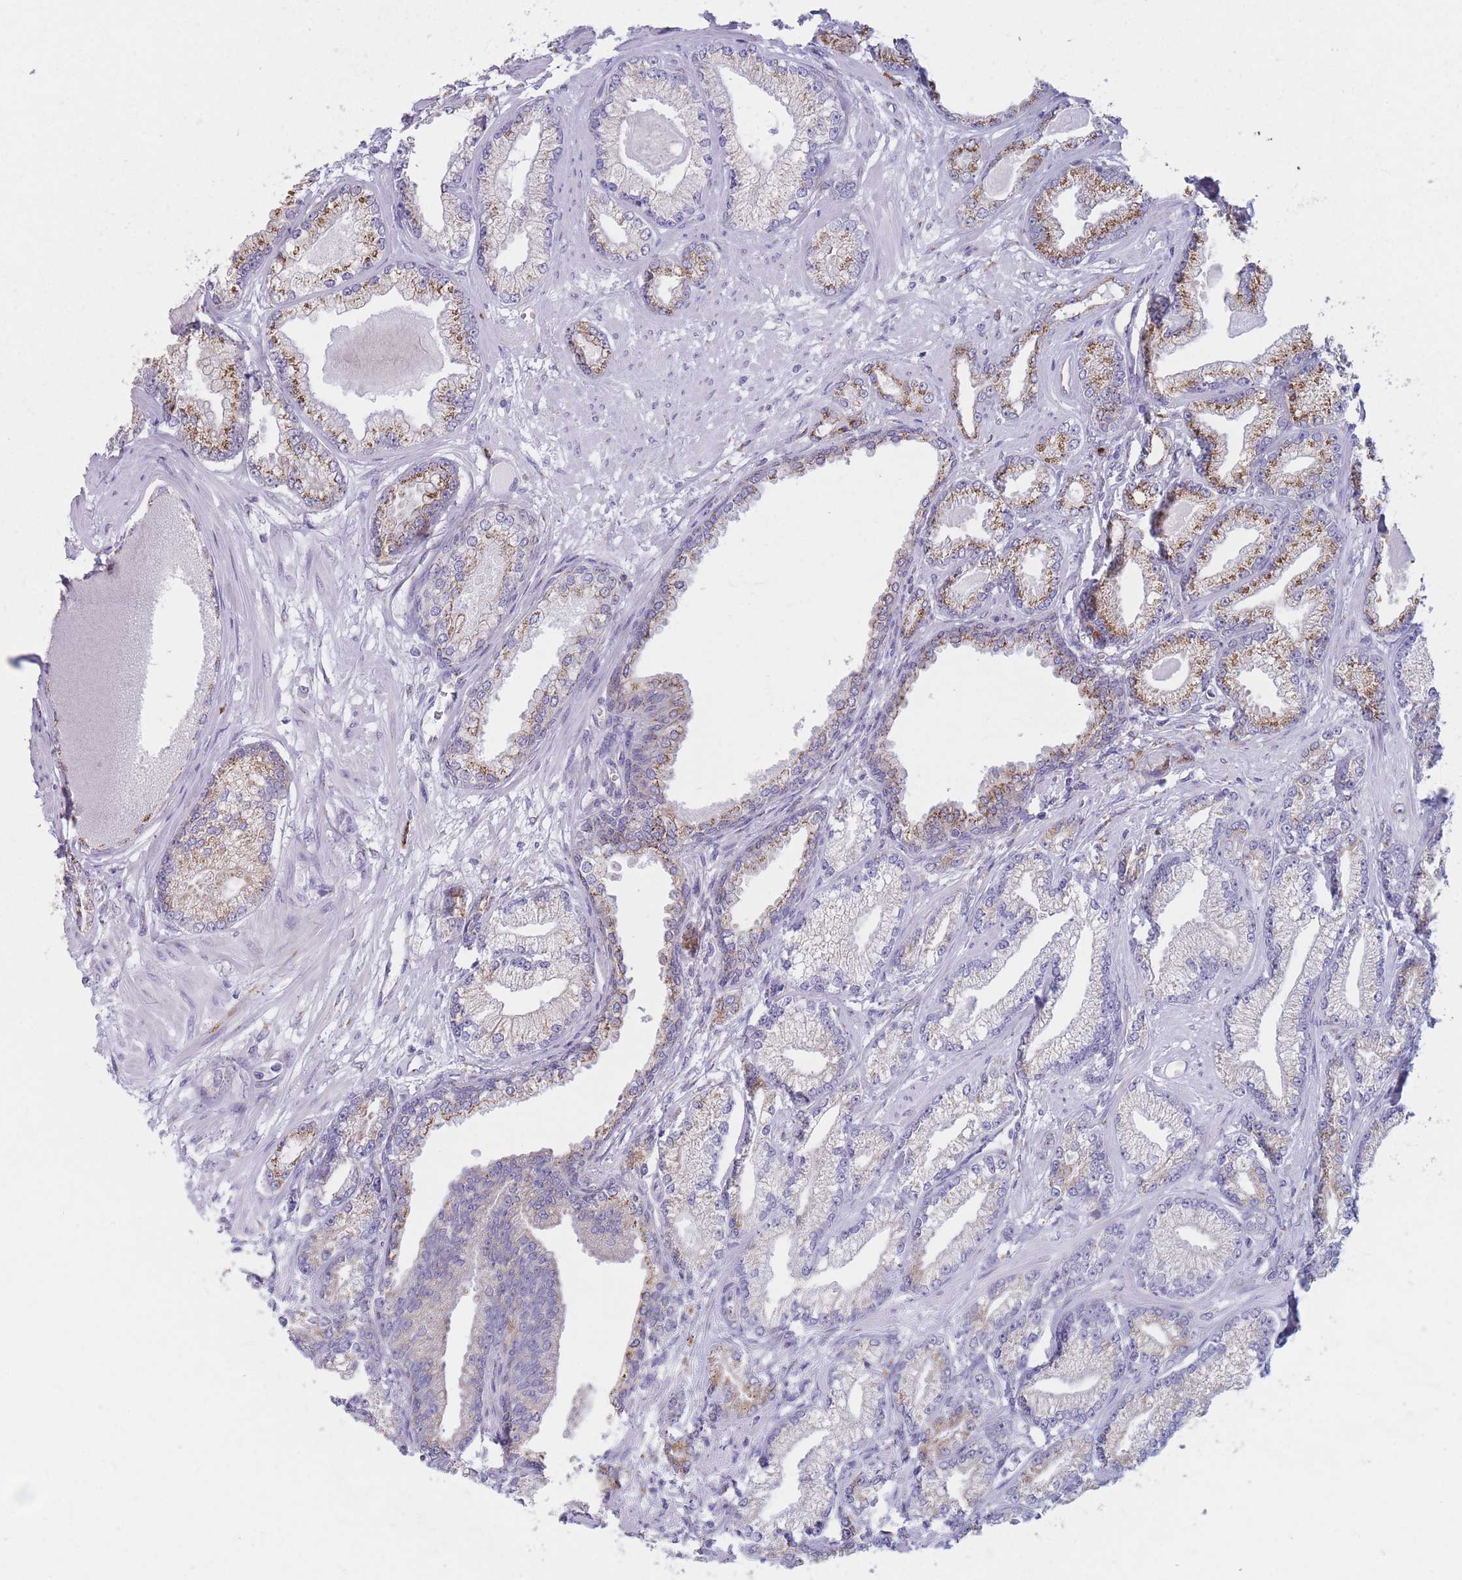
{"staining": {"intensity": "moderate", "quantity": "25%-75%", "location": "cytoplasmic/membranous"}, "tissue": "prostate cancer", "cell_type": "Tumor cells", "image_type": "cancer", "snomed": [{"axis": "morphology", "description": "Adenocarcinoma, Low grade"}, {"axis": "topography", "description": "Prostate"}], "caption": "A histopathology image of prostate cancer stained for a protein exhibits moderate cytoplasmic/membranous brown staining in tumor cells.", "gene": "MRPL30", "patient": {"sex": "male", "age": 64}}